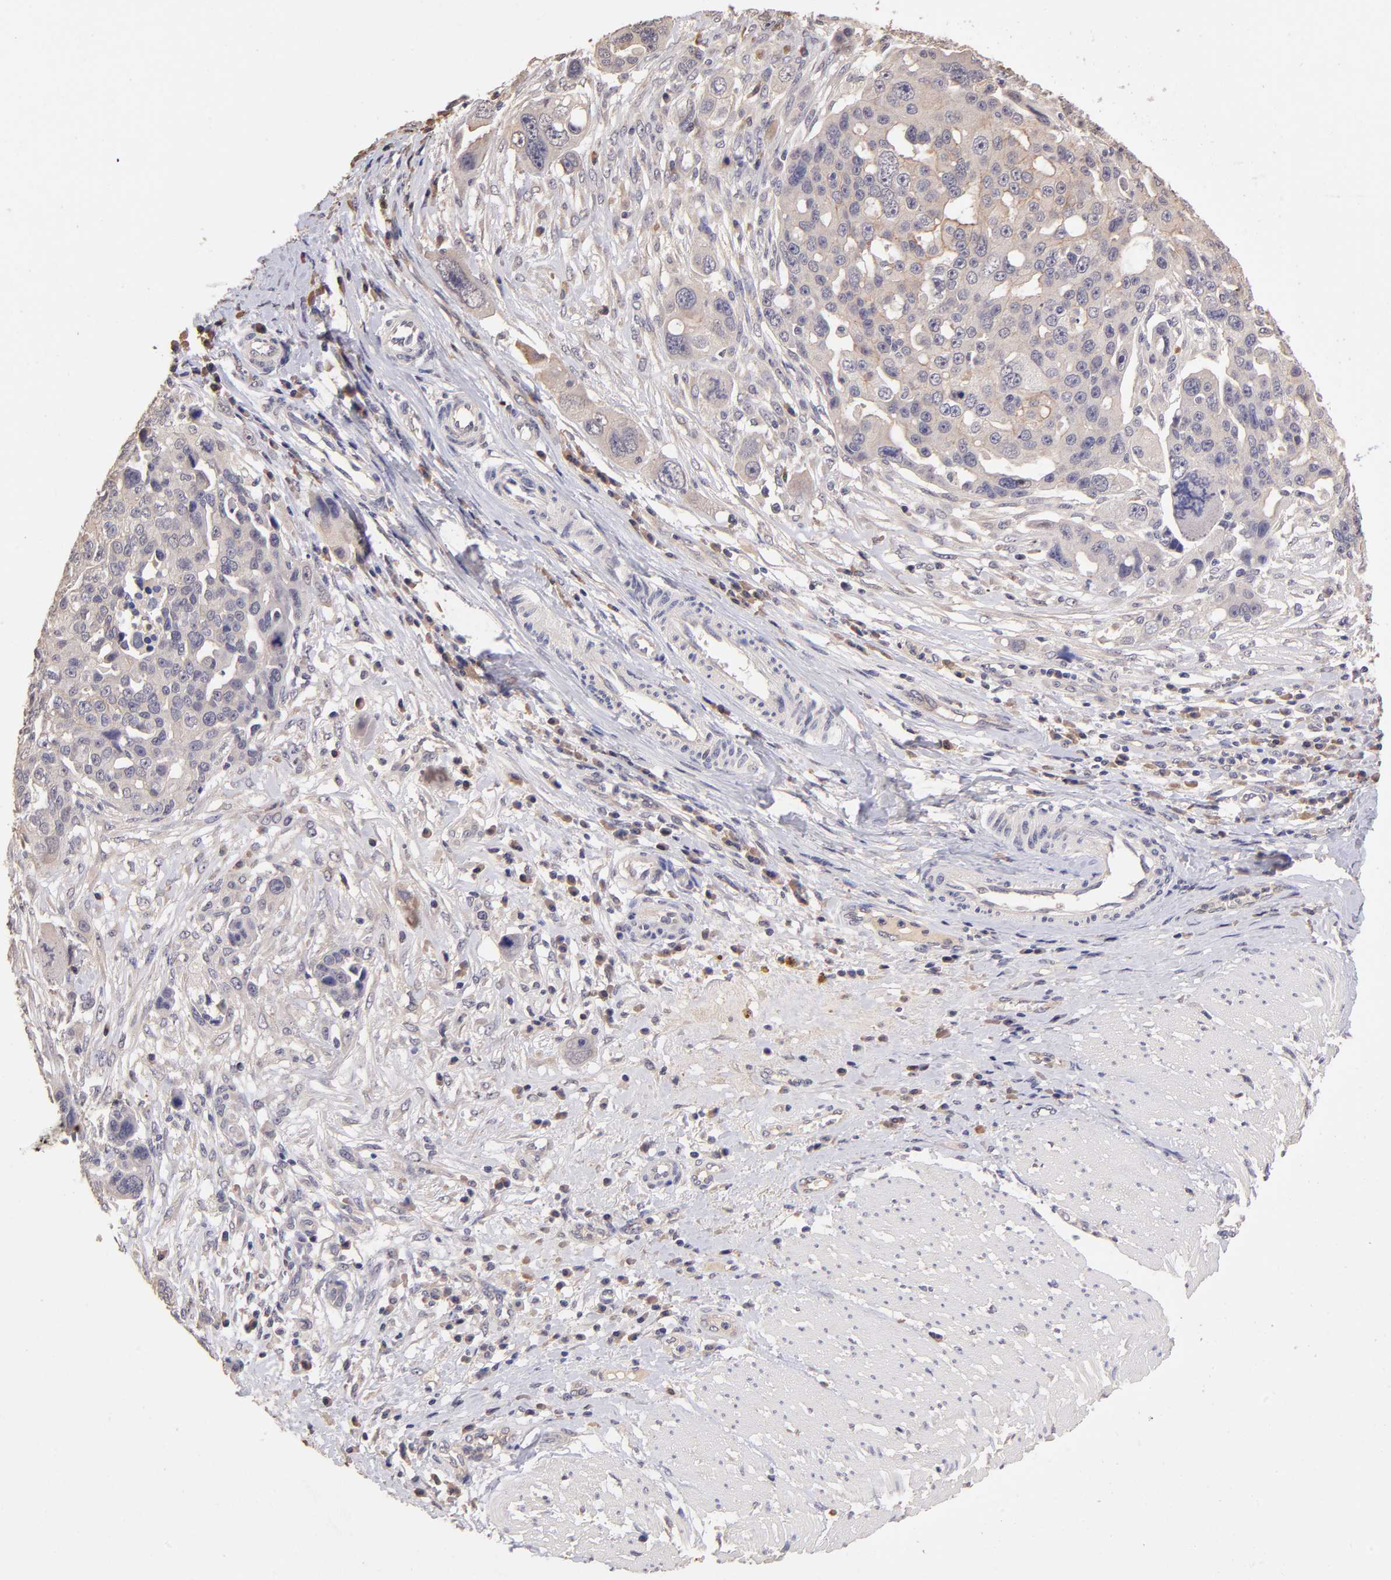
{"staining": {"intensity": "weak", "quantity": ">75%", "location": "cytoplasmic/membranous"}, "tissue": "ovarian cancer", "cell_type": "Tumor cells", "image_type": "cancer", "snomed": [{"axis": "morphology", "description": "Carcinoma, endometroid"}, {"axis": "topography", "description": "Ovary"}], "caption": "The micrograph shows immunohistochemical staining of ovarian cancer. There is weak cytoplasmic/membranous staining is identified in about >75% of tumor cells.", "gene": "RNASEL", "patient": {"sex": "female", "age": 75}}